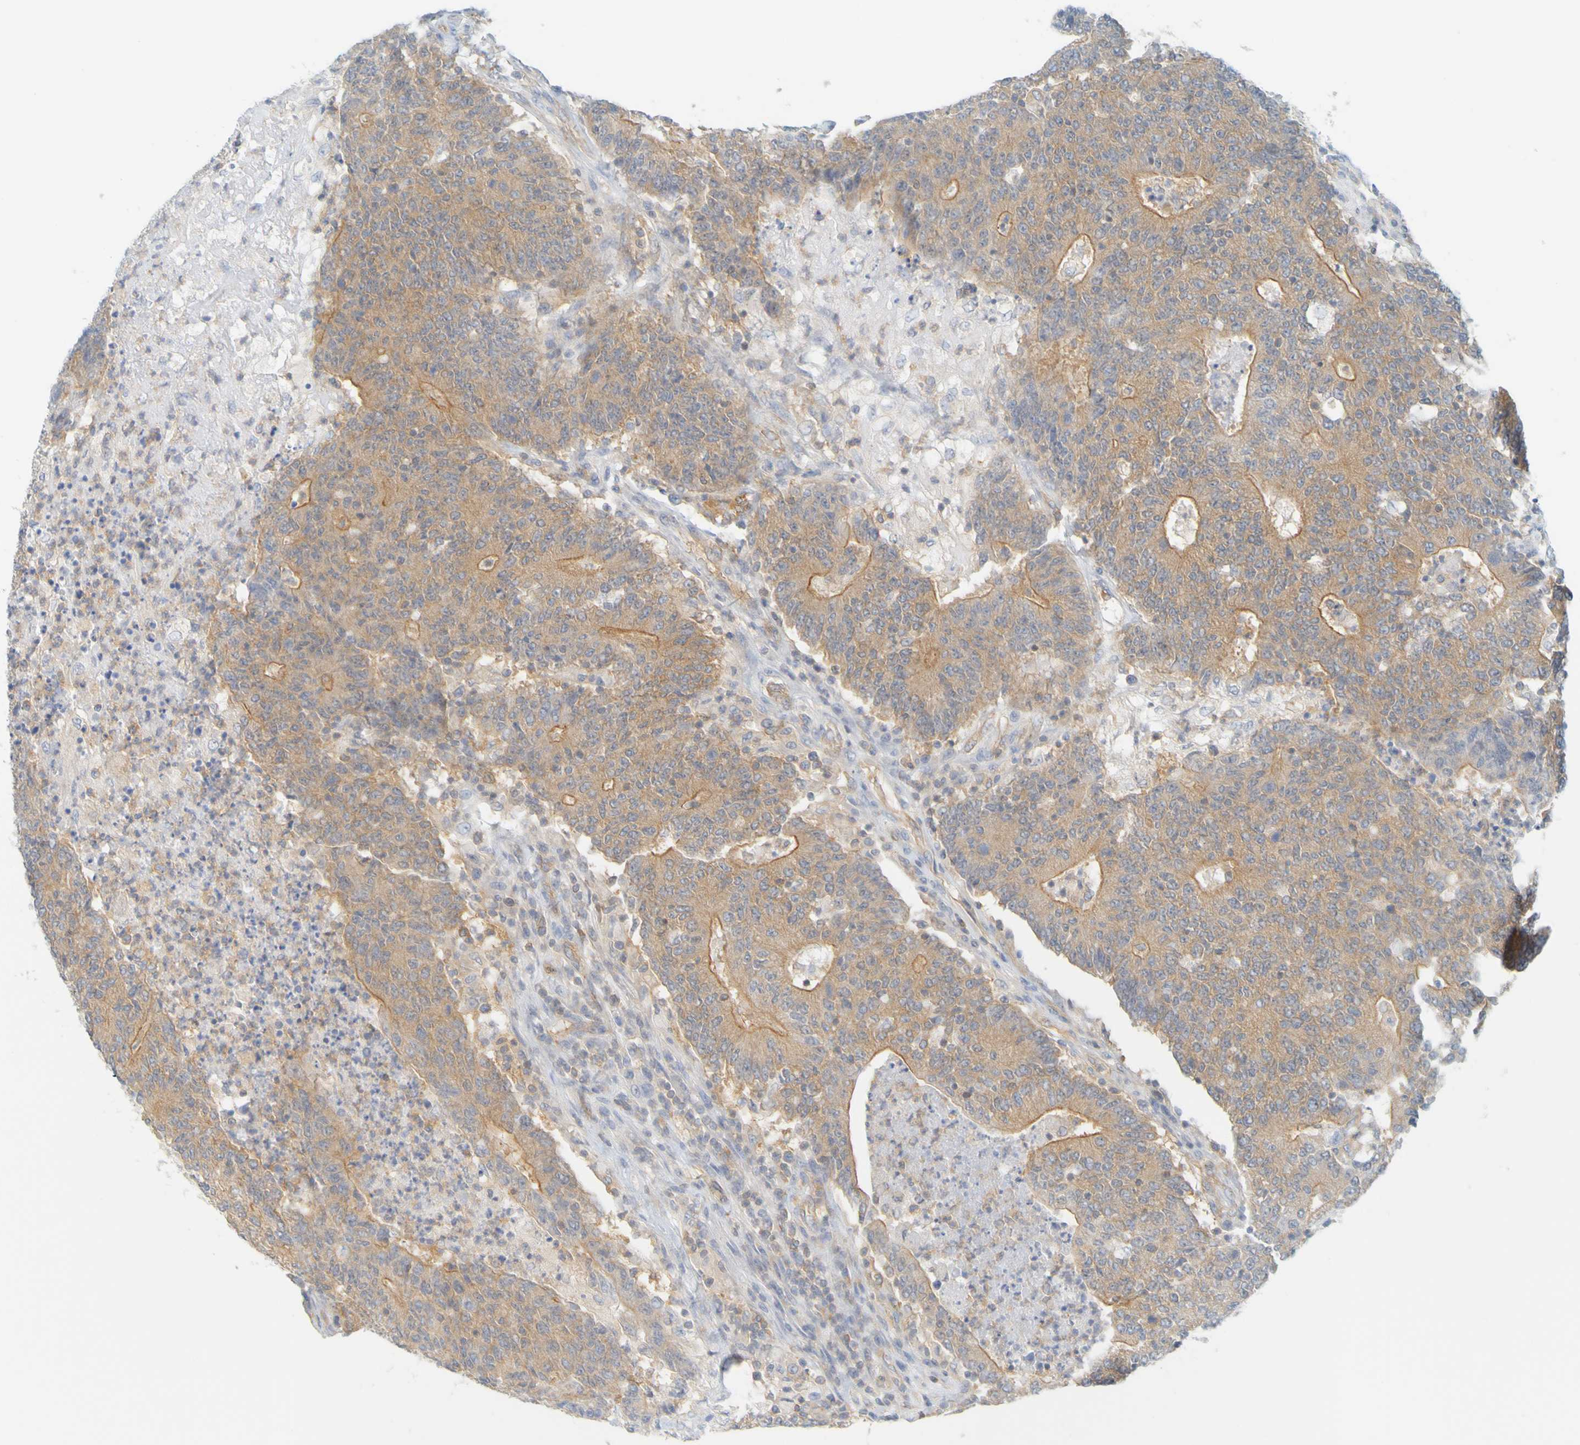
{"staining": {"intensity": "moderate", "quantity": ">75%", "location": "cytoplasmic/membranous"}, "tissue": "colorectal cancer", "cell_type": "Tumor cells", "image_type": "cancer", "snomed": [{"axis": "morphology", "description": "Normal tissue, NOS"}, {"axis": "morphology", "description": "Adenocarcinoma, NOS"}, {"axis": "topography", "description": "Colon"}], "caption": "Colorectal cancer stained for a protein (brown) demonstrates moderate cytoplasmic/membranous positive staining in about >75% of tumor cells.", "gene": "APPL1", "patient": {"sex": "female", "age": 75}}